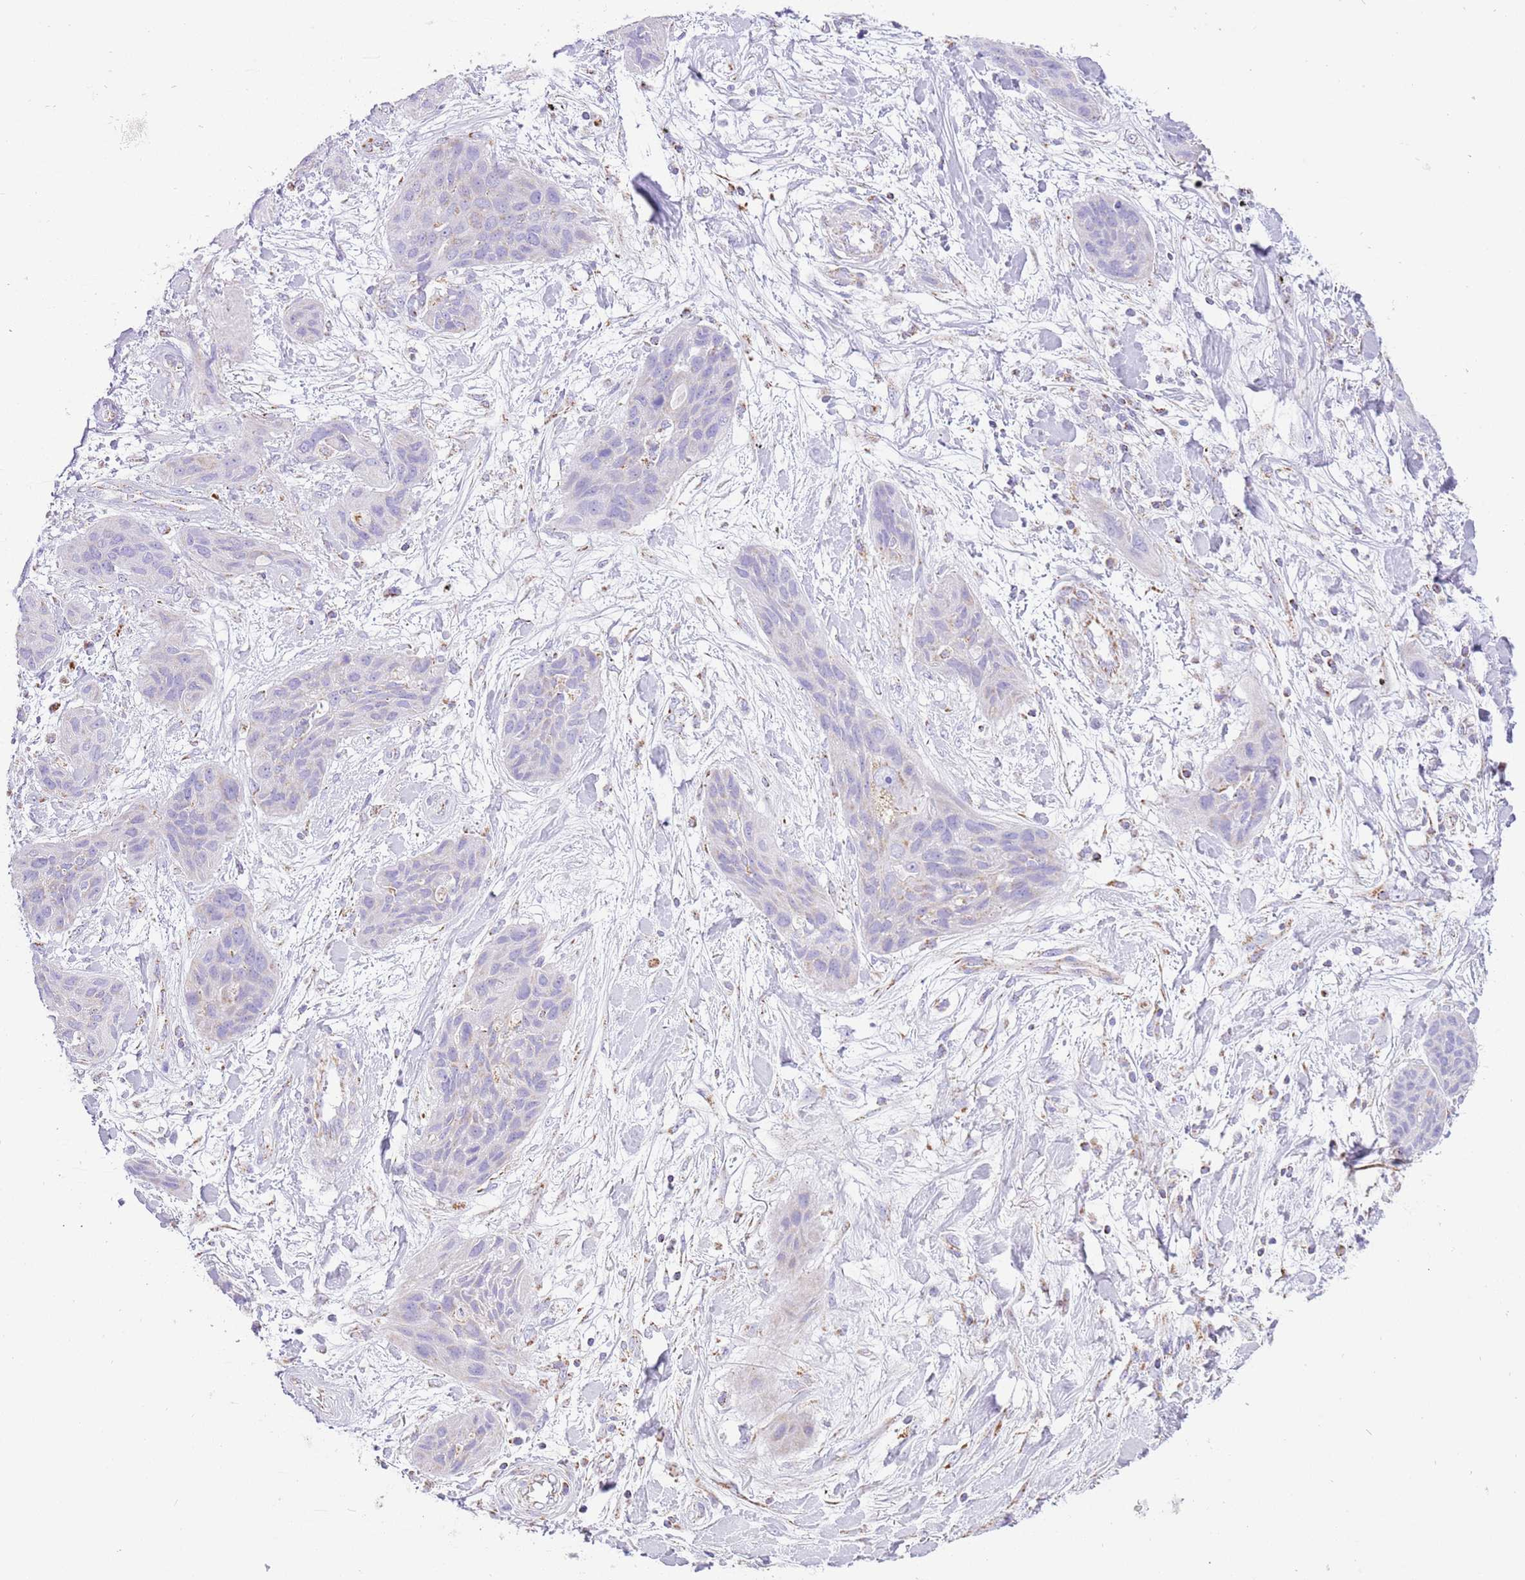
{"staining": {"intensity": "negative", "quantity": "none", "location": "none"}, "tissue": "lung cancer", "cell_type": "Tumor cells", "image_type": "cancer", "snomed": [{"axis": "morphology", "description": "Squamous cell carcinoma, NOS"}, {"axis": "topography", "description": "Lung"}], "caption": "An immunohistochemistry micrograph of lung cancer is shown. There is no staining in tumor cells of lung cancer.", "gene": "SUCLG2", "patient": {"sex": "female", "age": 70}}